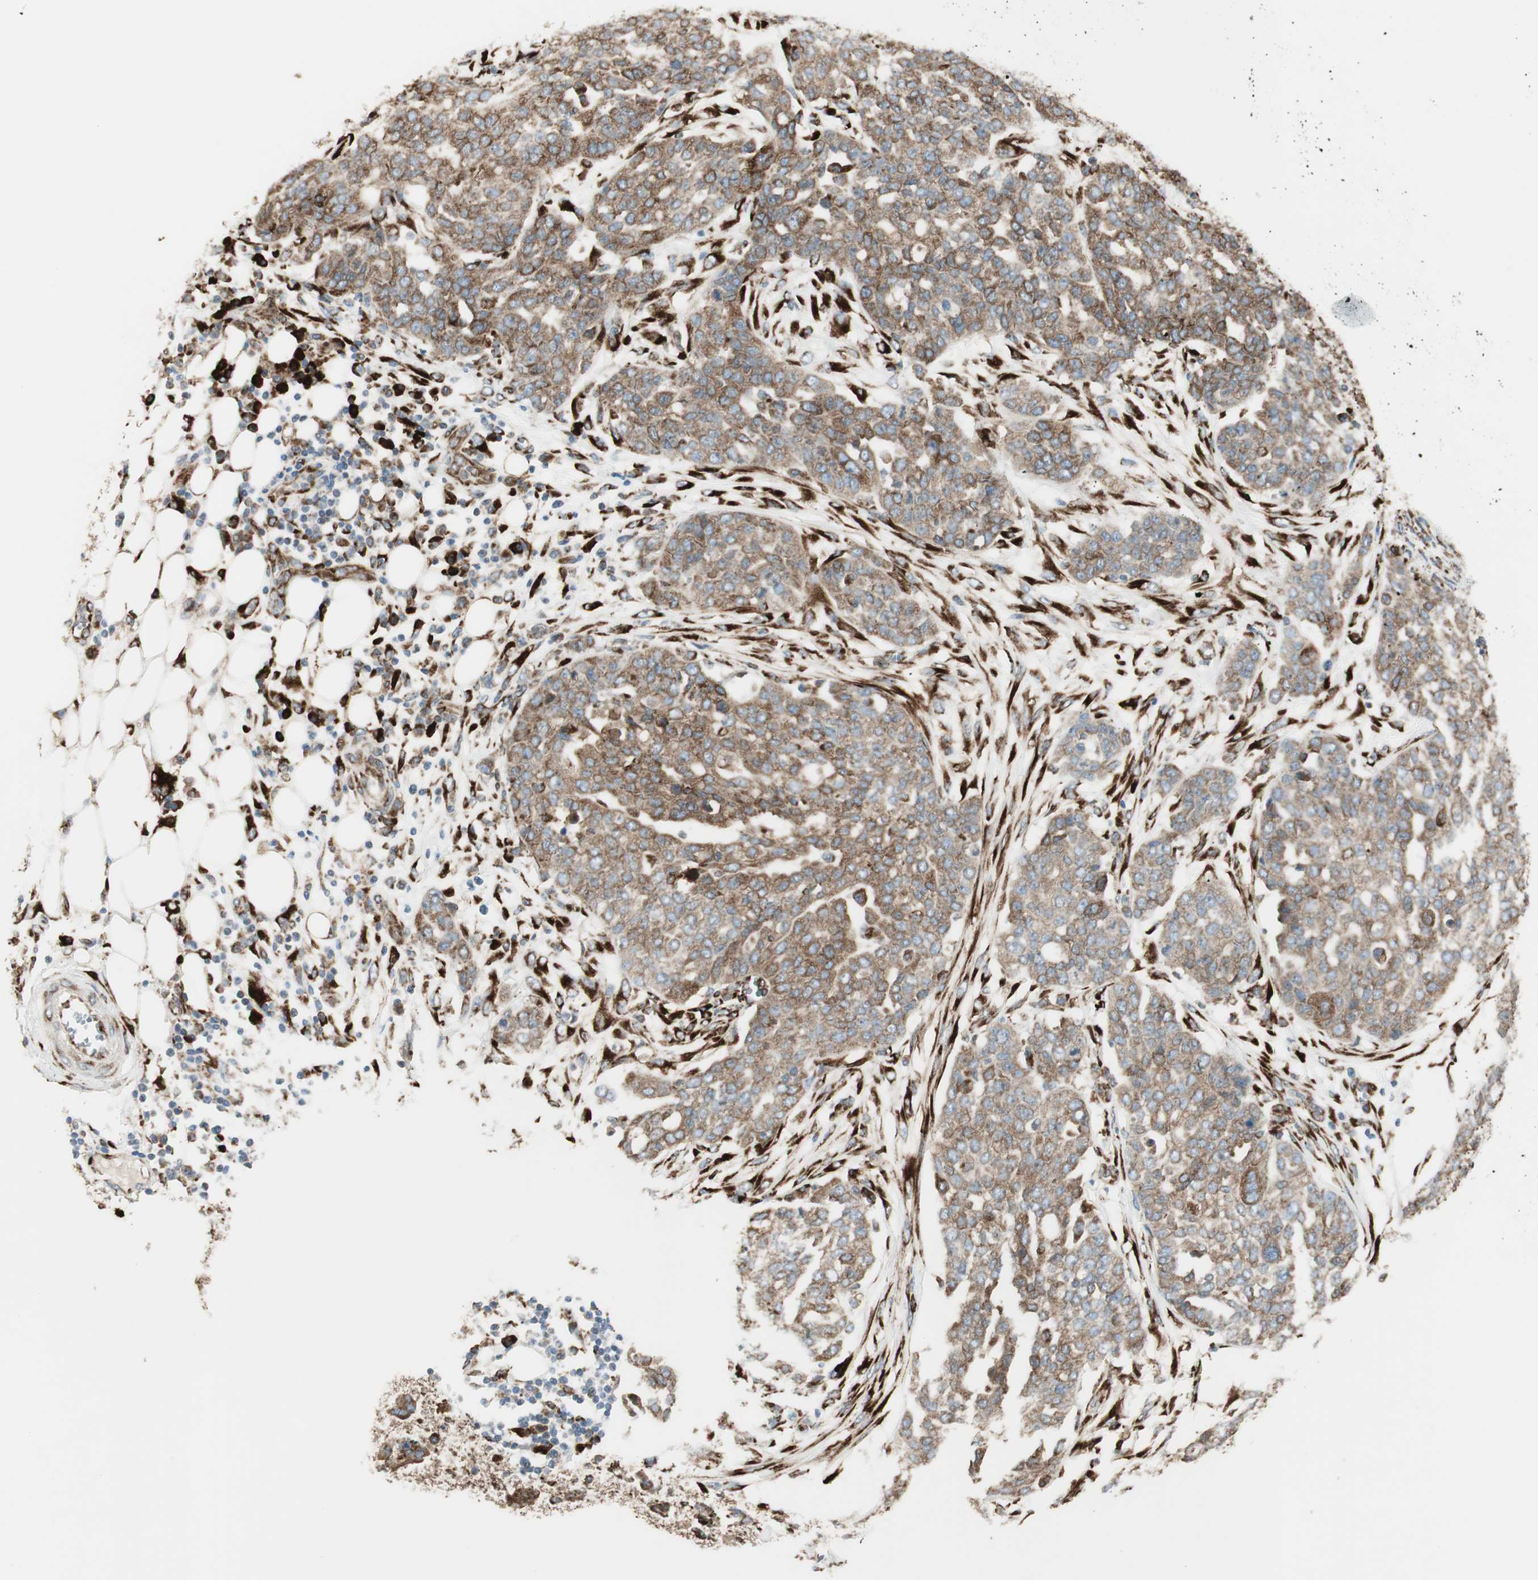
{"staining": {"intensity": "moderate", "quantity": ">75%", "location": "cytoplasmic/membranous"}, "tissue": "ovarian cancer", "cell_type": "Tumor cells", "image_type": "cancer", "snomed": [{"axis": "morphology", "description": "Cystadenocarcinoma, serous, NOS"}, {"axis": "topography", "description": "Soft tissue"}, {"axis": "topography", "description": "Ovary"}], "caption": "High-power microscopy captured an immunohistochemistry histopathology image of ovarian cancer, revealing moderate cytoplasmic/membranous expression in about >75% of tumor cells. The staining was performed using DAB (3,3'-diaminobenzidine), with brown indicating positive protein expression. Nuclei are stained blue with hematoxylin.", "gene": "RRBP1", "patient": {"sex": "female", "age": 57}}